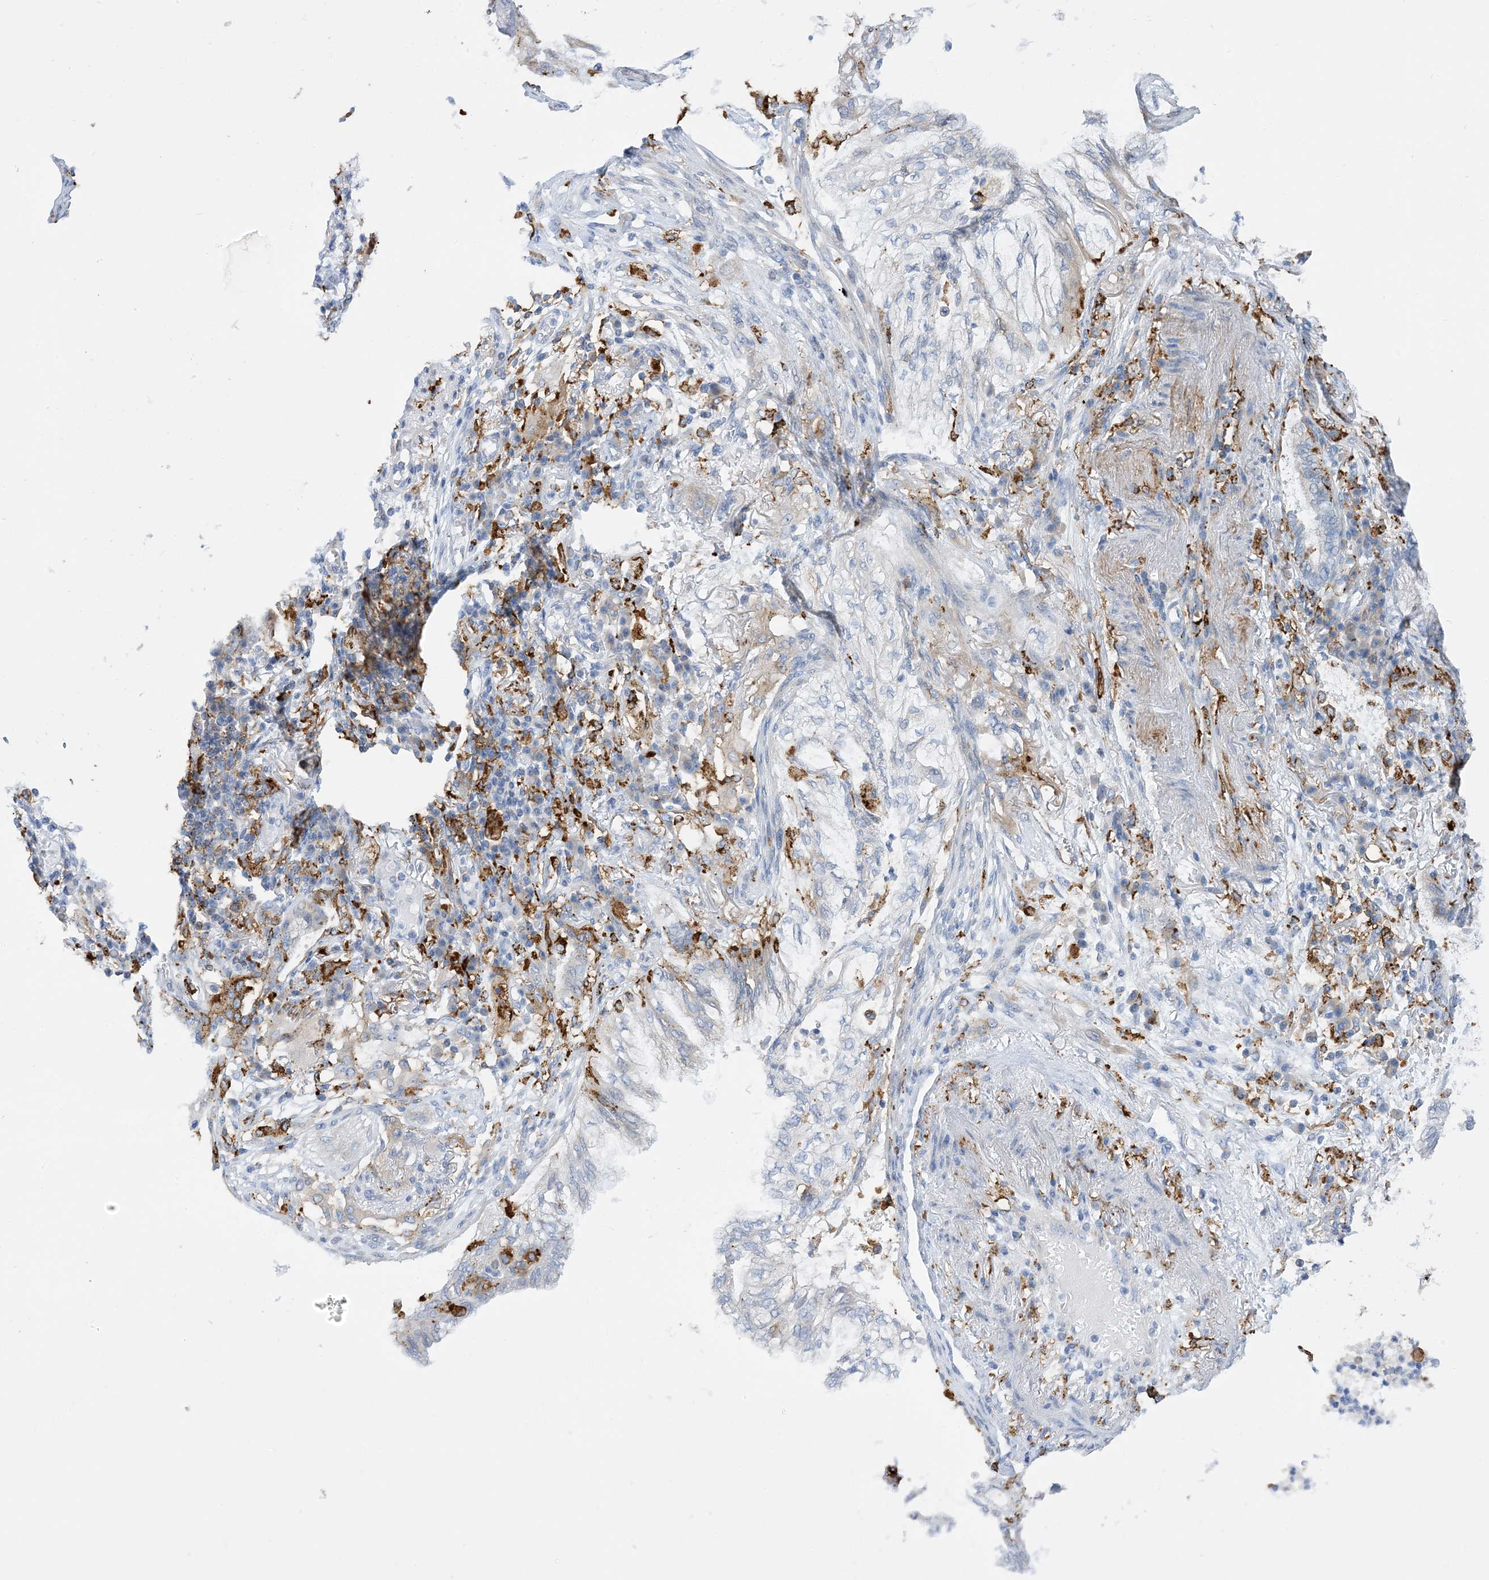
{"staining": {"intensity": "negative", "quantity": "none", "location": "none"}, "tissue": "lung cancer", "cell_type": "Tumor cells", "image_type": "cancer", "snomed": [{"axis": "morphology", "description": "Adenocarcinoma, NOS"}, {"axis": "topography", "description": "Lung"}], "caption": "IHC photomicrograph of human lung adenocarcinoma stained for a protein (brown), which exhibits no staining in tumor cells.", "gene": "DPH3", "patient": {"sex": "female", "age": 70}}